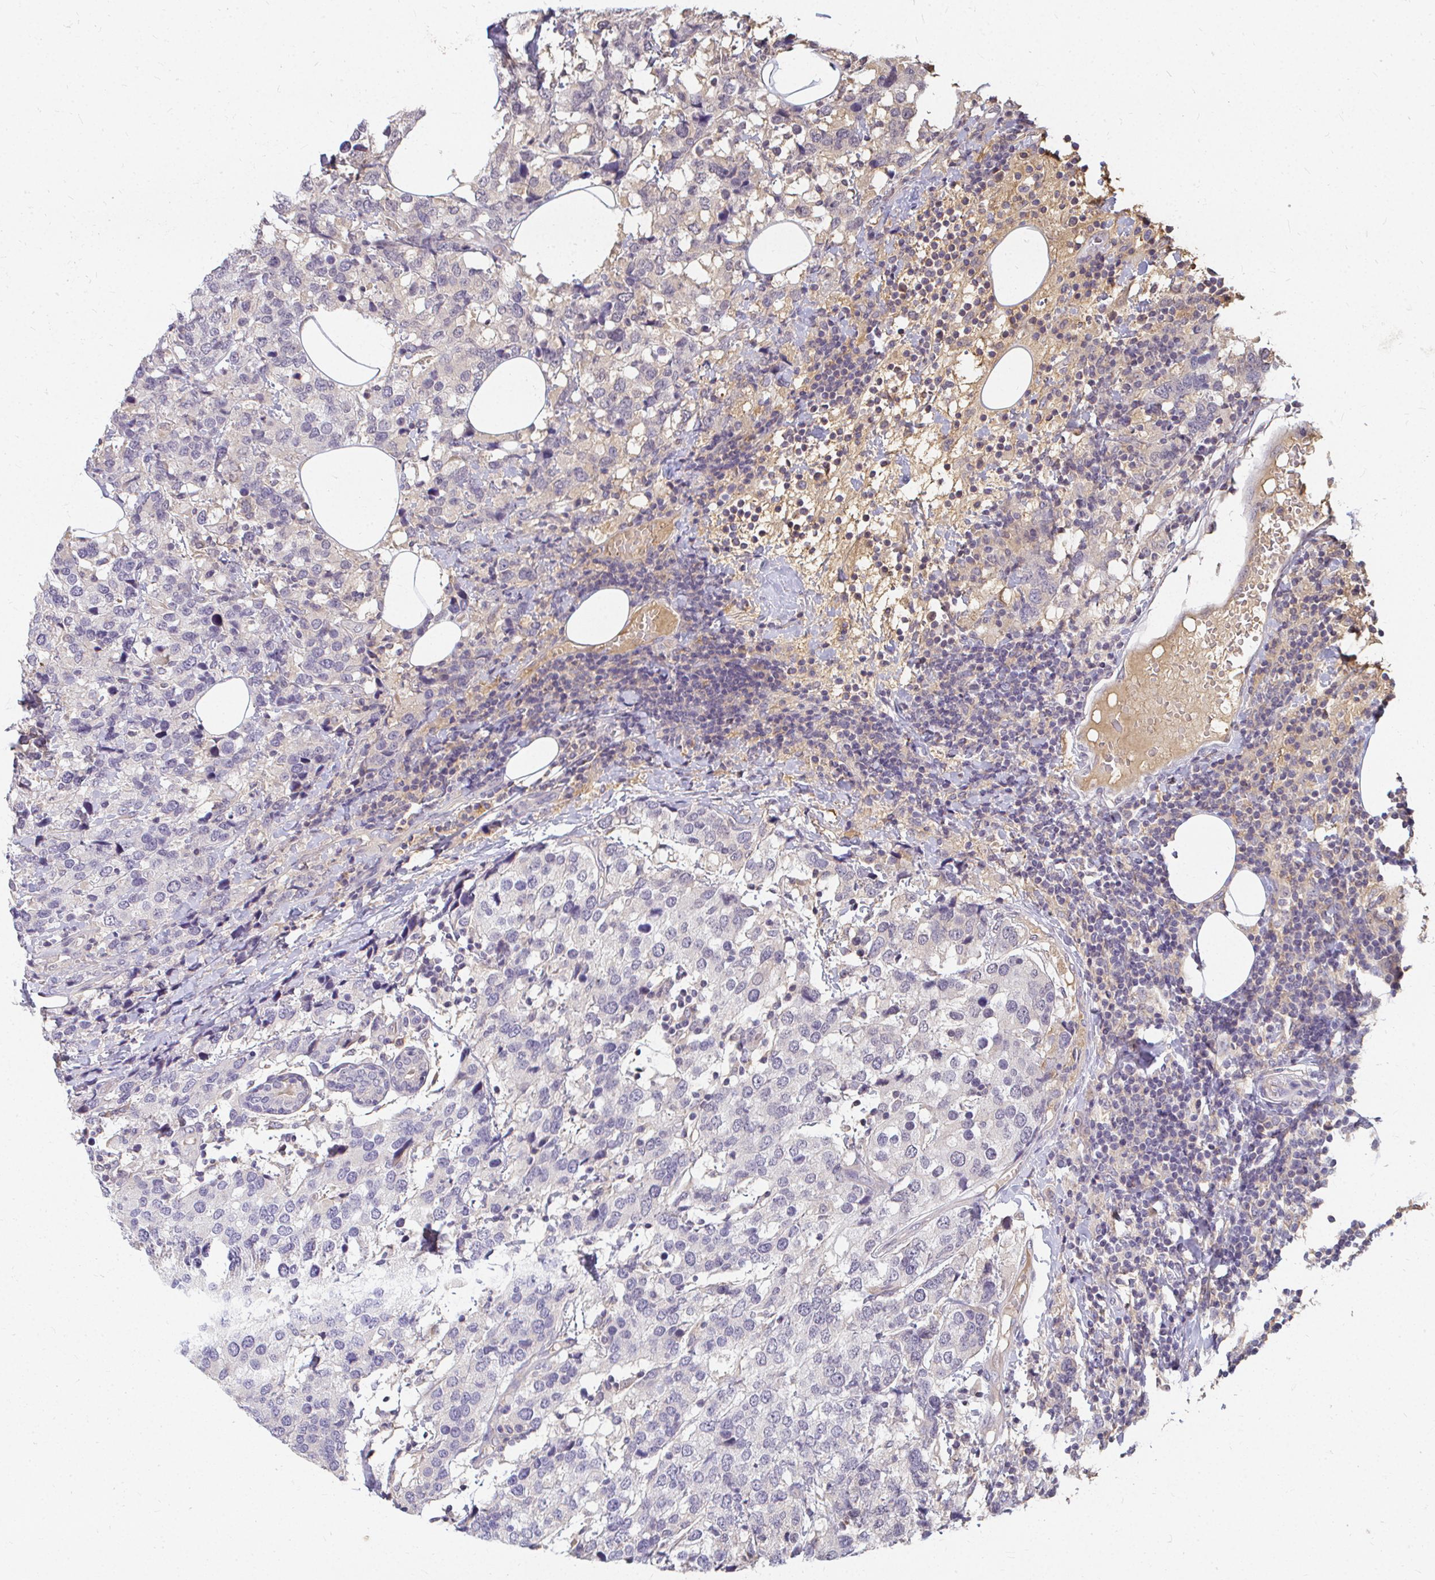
{"staining": {"intensity": "negative", "quantity": "none", "location": "none"}, "tissue": "breast cancer", "cell_type": "Tumor cells", "image_type": "cancer", "snomed": [{"axis": "morphology", "description": "Lobular carcinoma"}, {"axis": "topography", "description": "Breast"}], "caption": "A high-resolution image shows immunohistochemistry (IHC) staining of breast lobular carcinoma, which exhibits no significant expression in tumor cells.", "gene": "LOXL4", "patient": {"sex": "female", "age": 59}}